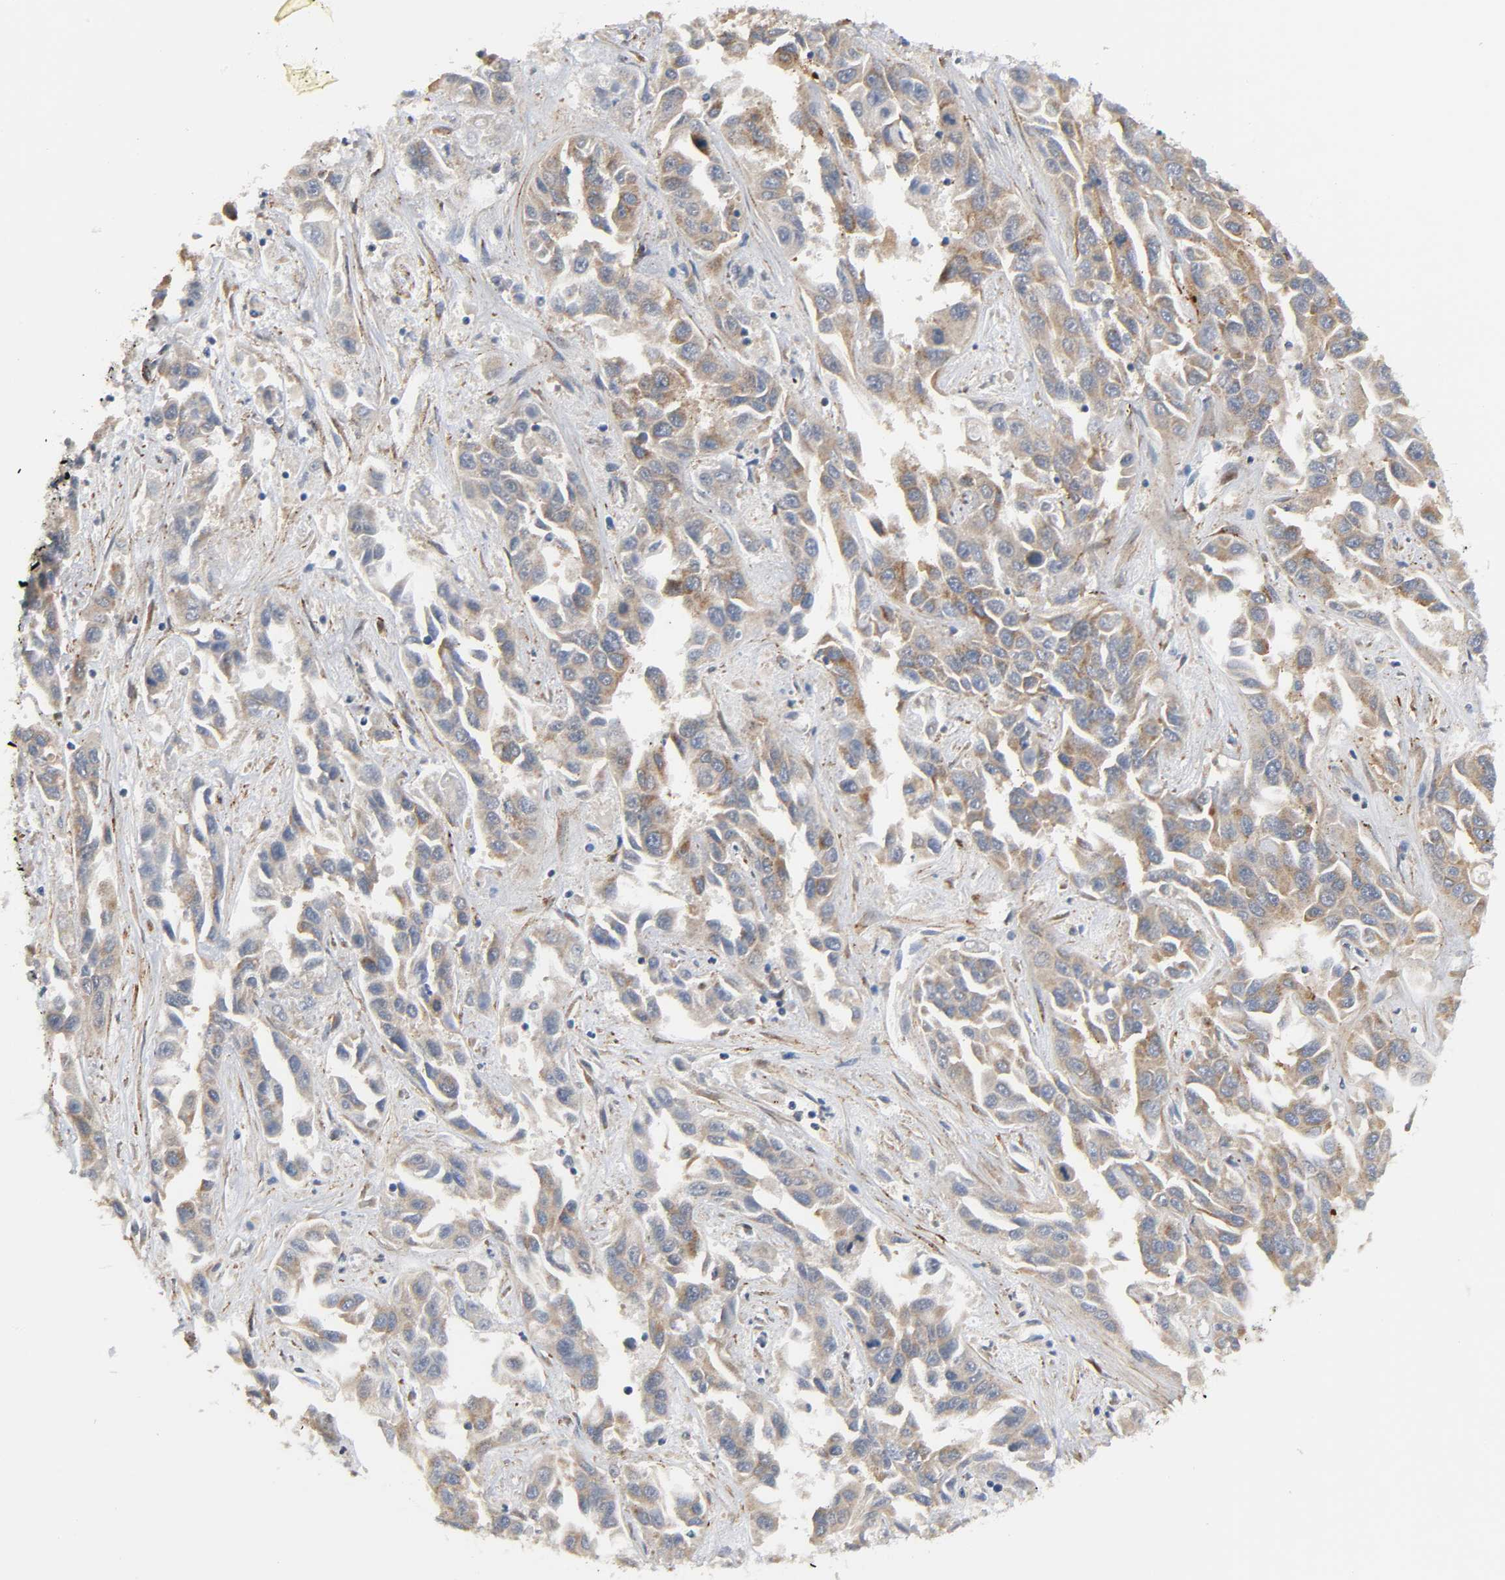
{"staining": {"intensity": "strong", "quantity": ">75%", "location": "cytoplasmic/membranous"}, "tissue": "liver cancer", "cell_type": "Tumor cells", "image_type": "cancer", "snomed": [{"axis": "morphology", "description": "Cholangiocarcinoma"}, {"axis": "topography", "description": "Liver"}], "caption": "High-power microscopy captured an immunohistochemistry (IHC) micrograph of liver cancer (cholangiocarcinoma), revealing strong cytoplasmic/membranous staining in approximately >75% of tumor cells.", "gene": "ARHGAP1", "patient": {"sex": "female", "age": 52}}